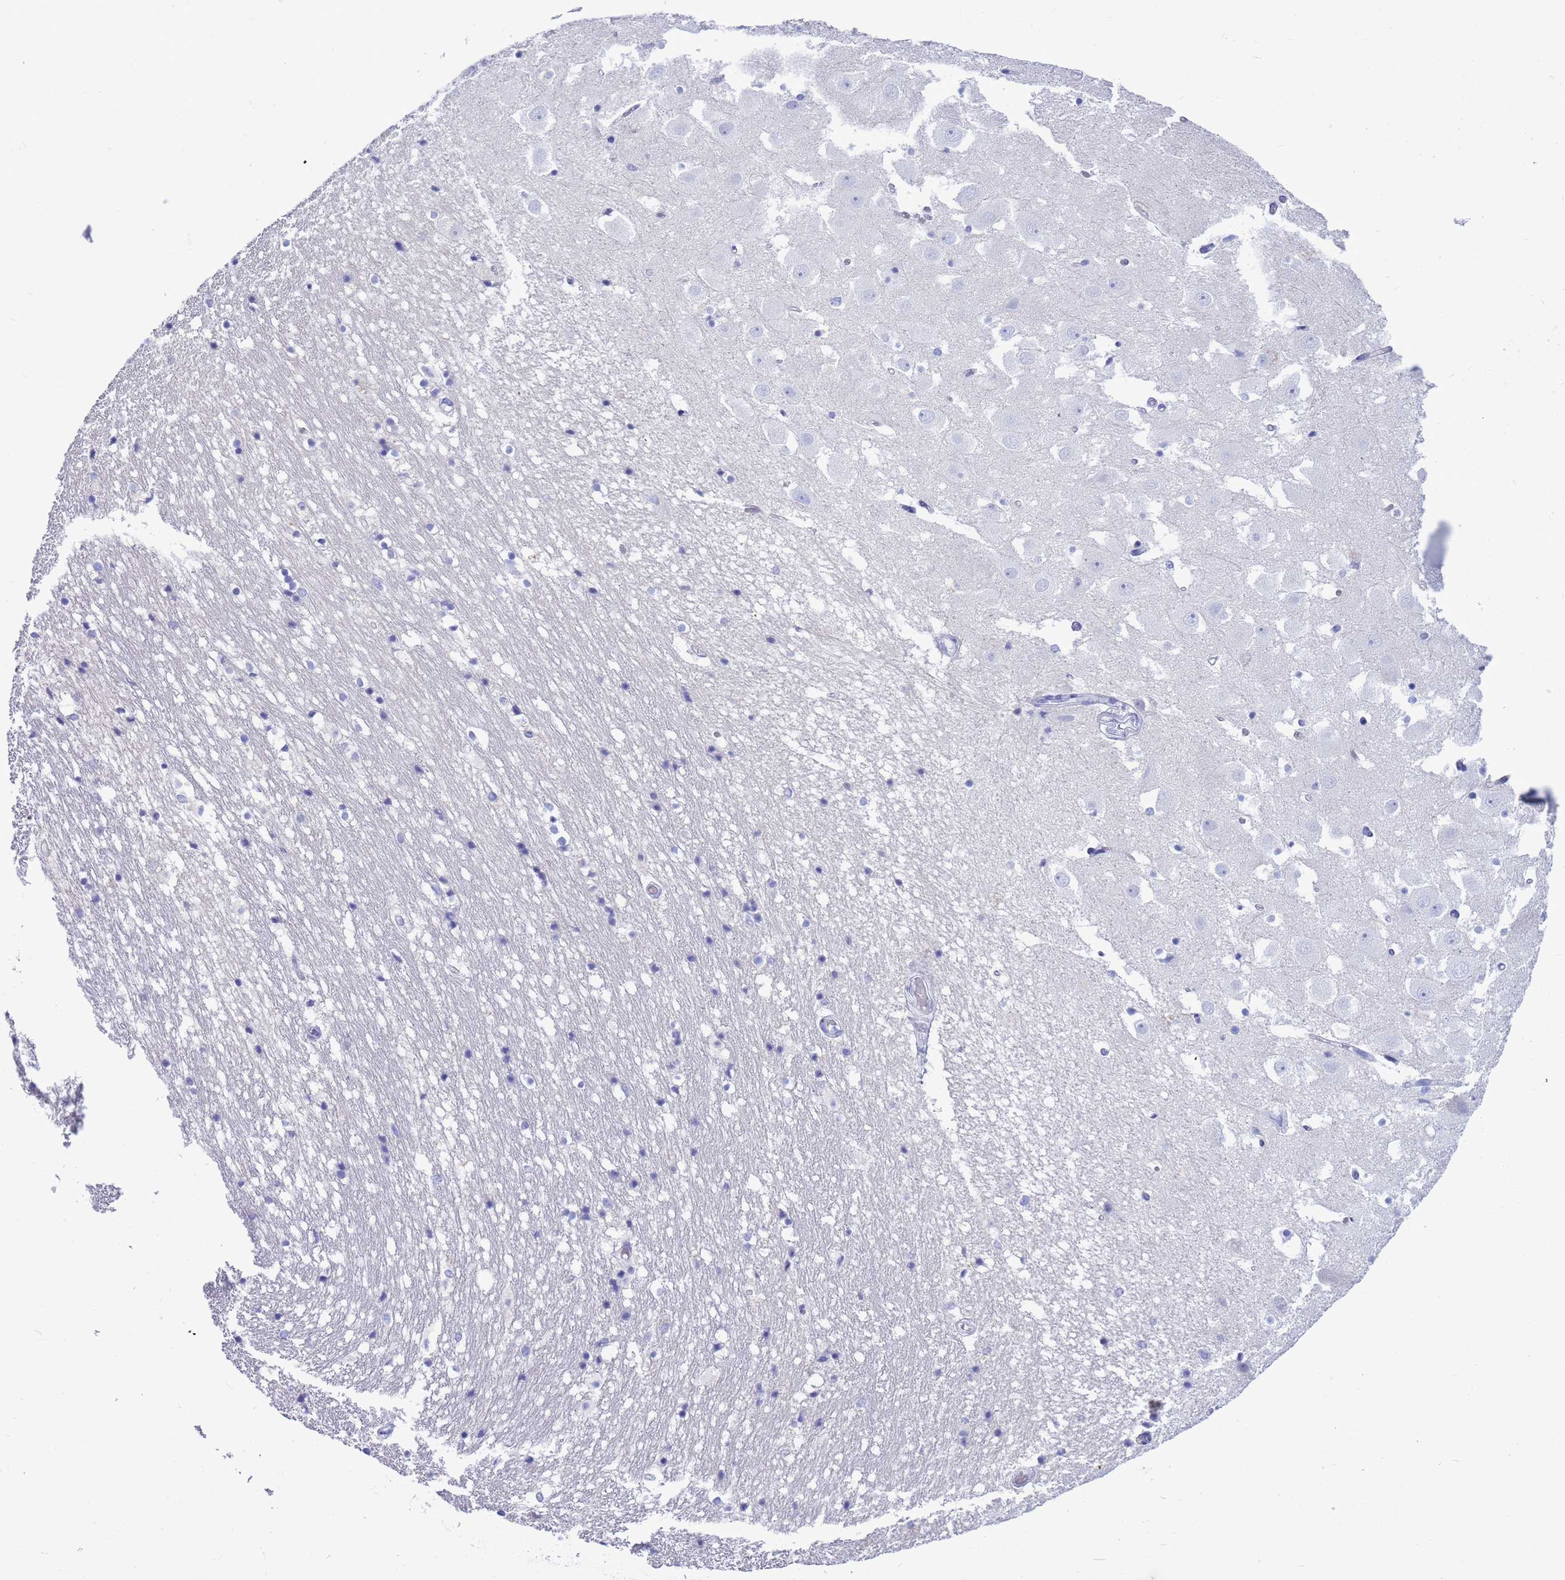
{"staining": {"intensity": "negative", "quantity": "none", "location": "none"}, "tissue": "hippocampus", "cell_type": "Glial cells", "image_type": "normal", "snomed": [{"axis": "morphology", "description": "Normal tissue, NOS"}, {"axis": "topography", "description": "Hippocampus"}], "caption": "Immunohistochemistry (IHC) image of unremarkable hippocampus: hippocampus stained with DAB shows no significant protein positivity in glial cells. (Stains: DAB (3,3'-diaminobenzidine) immunohistochemistry with hematoxylin counter stain, Microscopy: brightfield microscopy at high magnification).", "gene": "SYCN", "patient": {"sex": "female", "age": 52}}